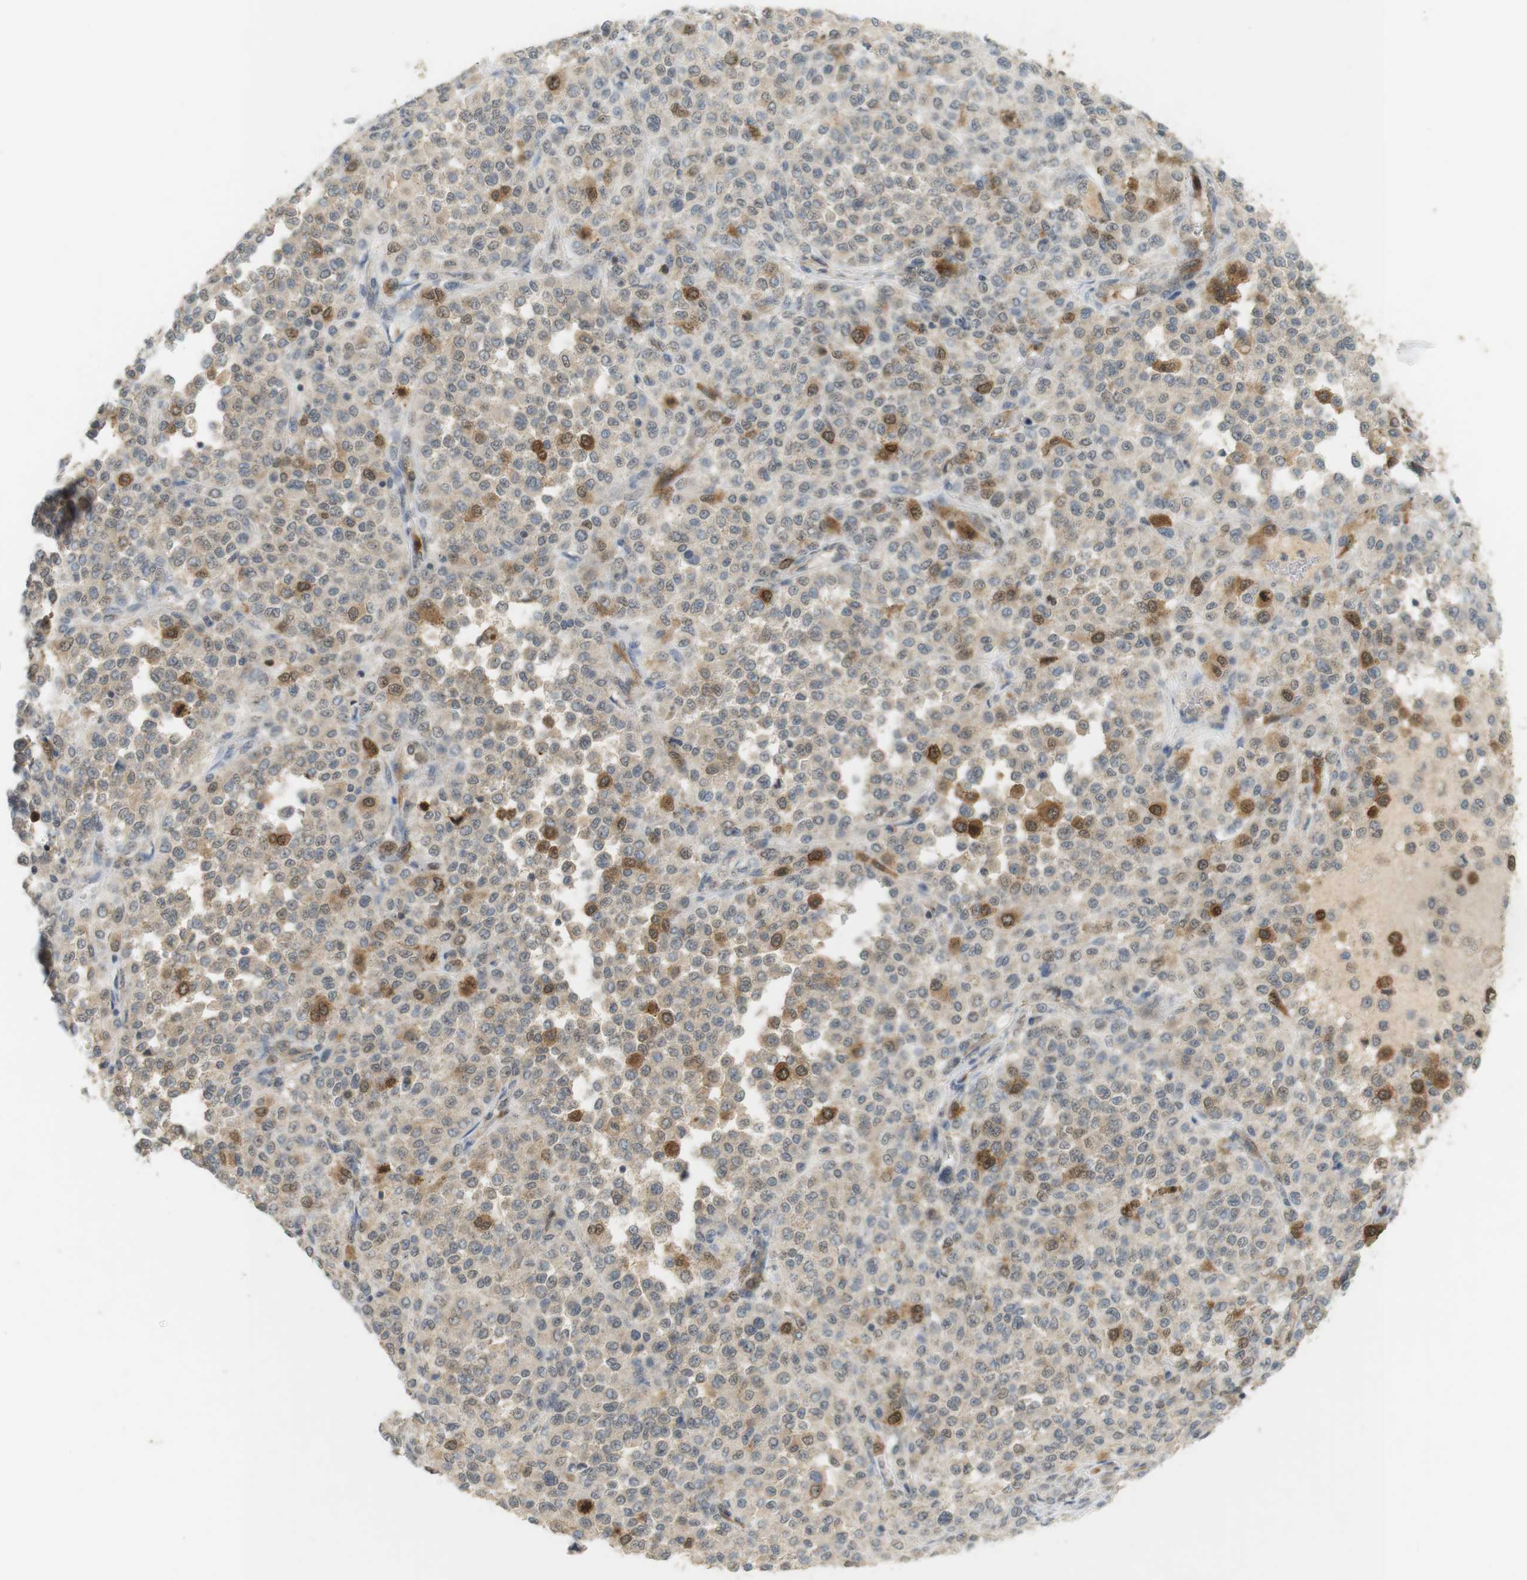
{"staining": {"intensity": "strong", "quantity": "<25%", "location": "cytoplasmic/membranous"}, "tissue": "melanoma", "cell_type": "Tumor cells", "image_type": "cancer", "snomed": [{"axis": "morphology", "description": "Malignant melanoma, Metastatic site"}, {"axis": "topography", "description": "Pancreas"}], "caption": "Melanoma stained with a brown dye exhibits strong cytoplasmic/membranous positive positivity in approximately <25% of tumor cells.", "gene": "TTK", "patient": {"sex": "female", "age": 30}}